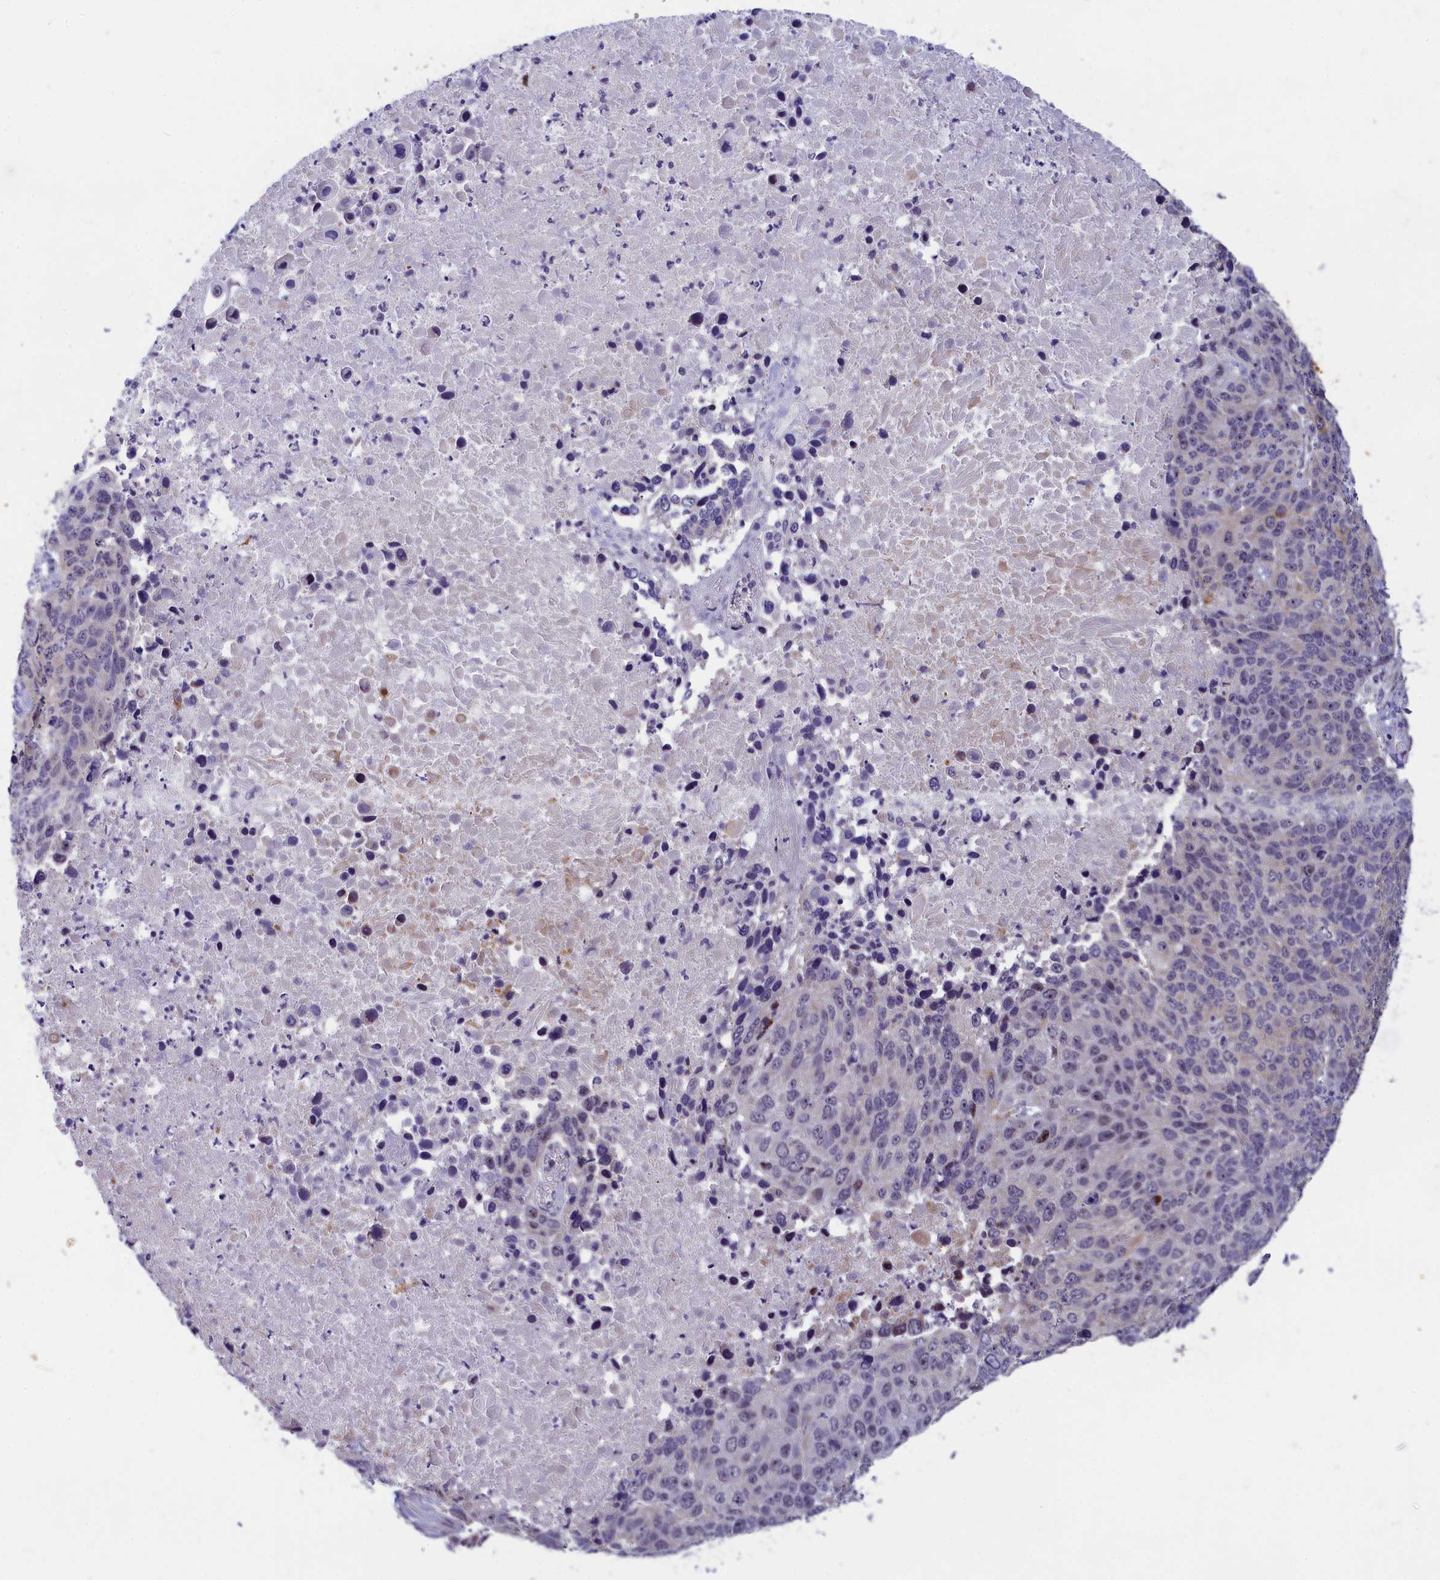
{"staining": {"intensity": "negative", "quantity": "none", "location": "none"}, "tissue": "lung cancer", "cell_type": "Tumor cells", "image_type": "cancer", "snomed": [{"axis": "morphology", "description": "Normal tissue, NOS"}, {"axis": "morphology", "description": "Squamous cell carcinoma, NOS"}, {"axis": "topography", "description": "Lymph node"}, {"axis": "topography", "description": "Lung"}], "caption": "This is an IHC histopathology image of human lung cancer. There is no expression in tumor cells.", "gene": "ANKRD34B", "patient": {"sex": "male", "age": 66}}